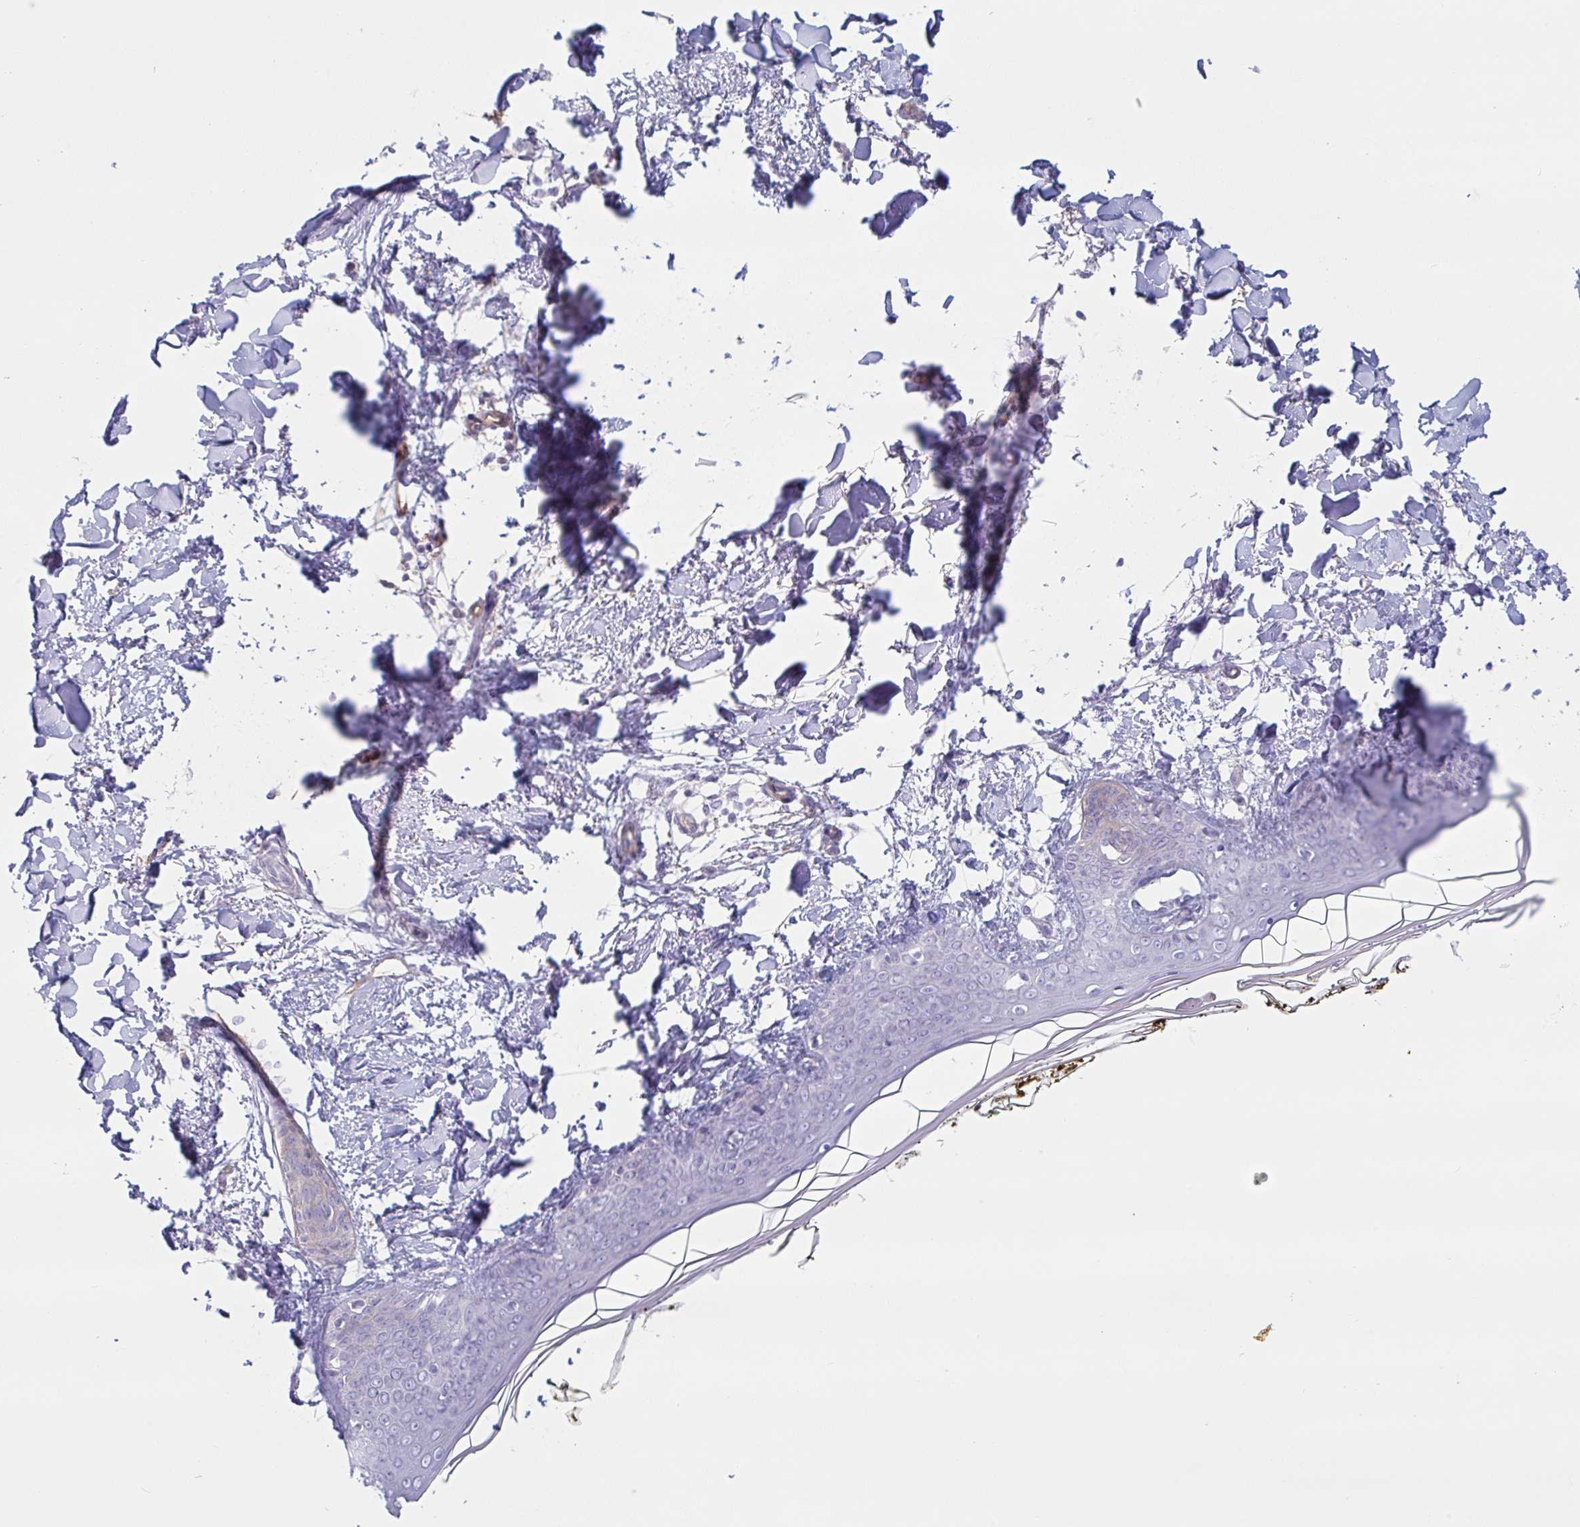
{"staining": {"intensity": "negative", "quantity": "none", "location": "none"}, "tissue": "skin", "cell_type": "Fibroblasts", "image_type": "normal", "snomed": [{"axis": "morphology", "description": "Normal tissue, NOS"}, {"axis": "topography", "description": "Skin"}], "caption": "This is an IHC photomicrograph of benign skin. There is no expression in fibroblasts.", "gene": "MYH10", "patient": {"sex": "female", "age": 34}}